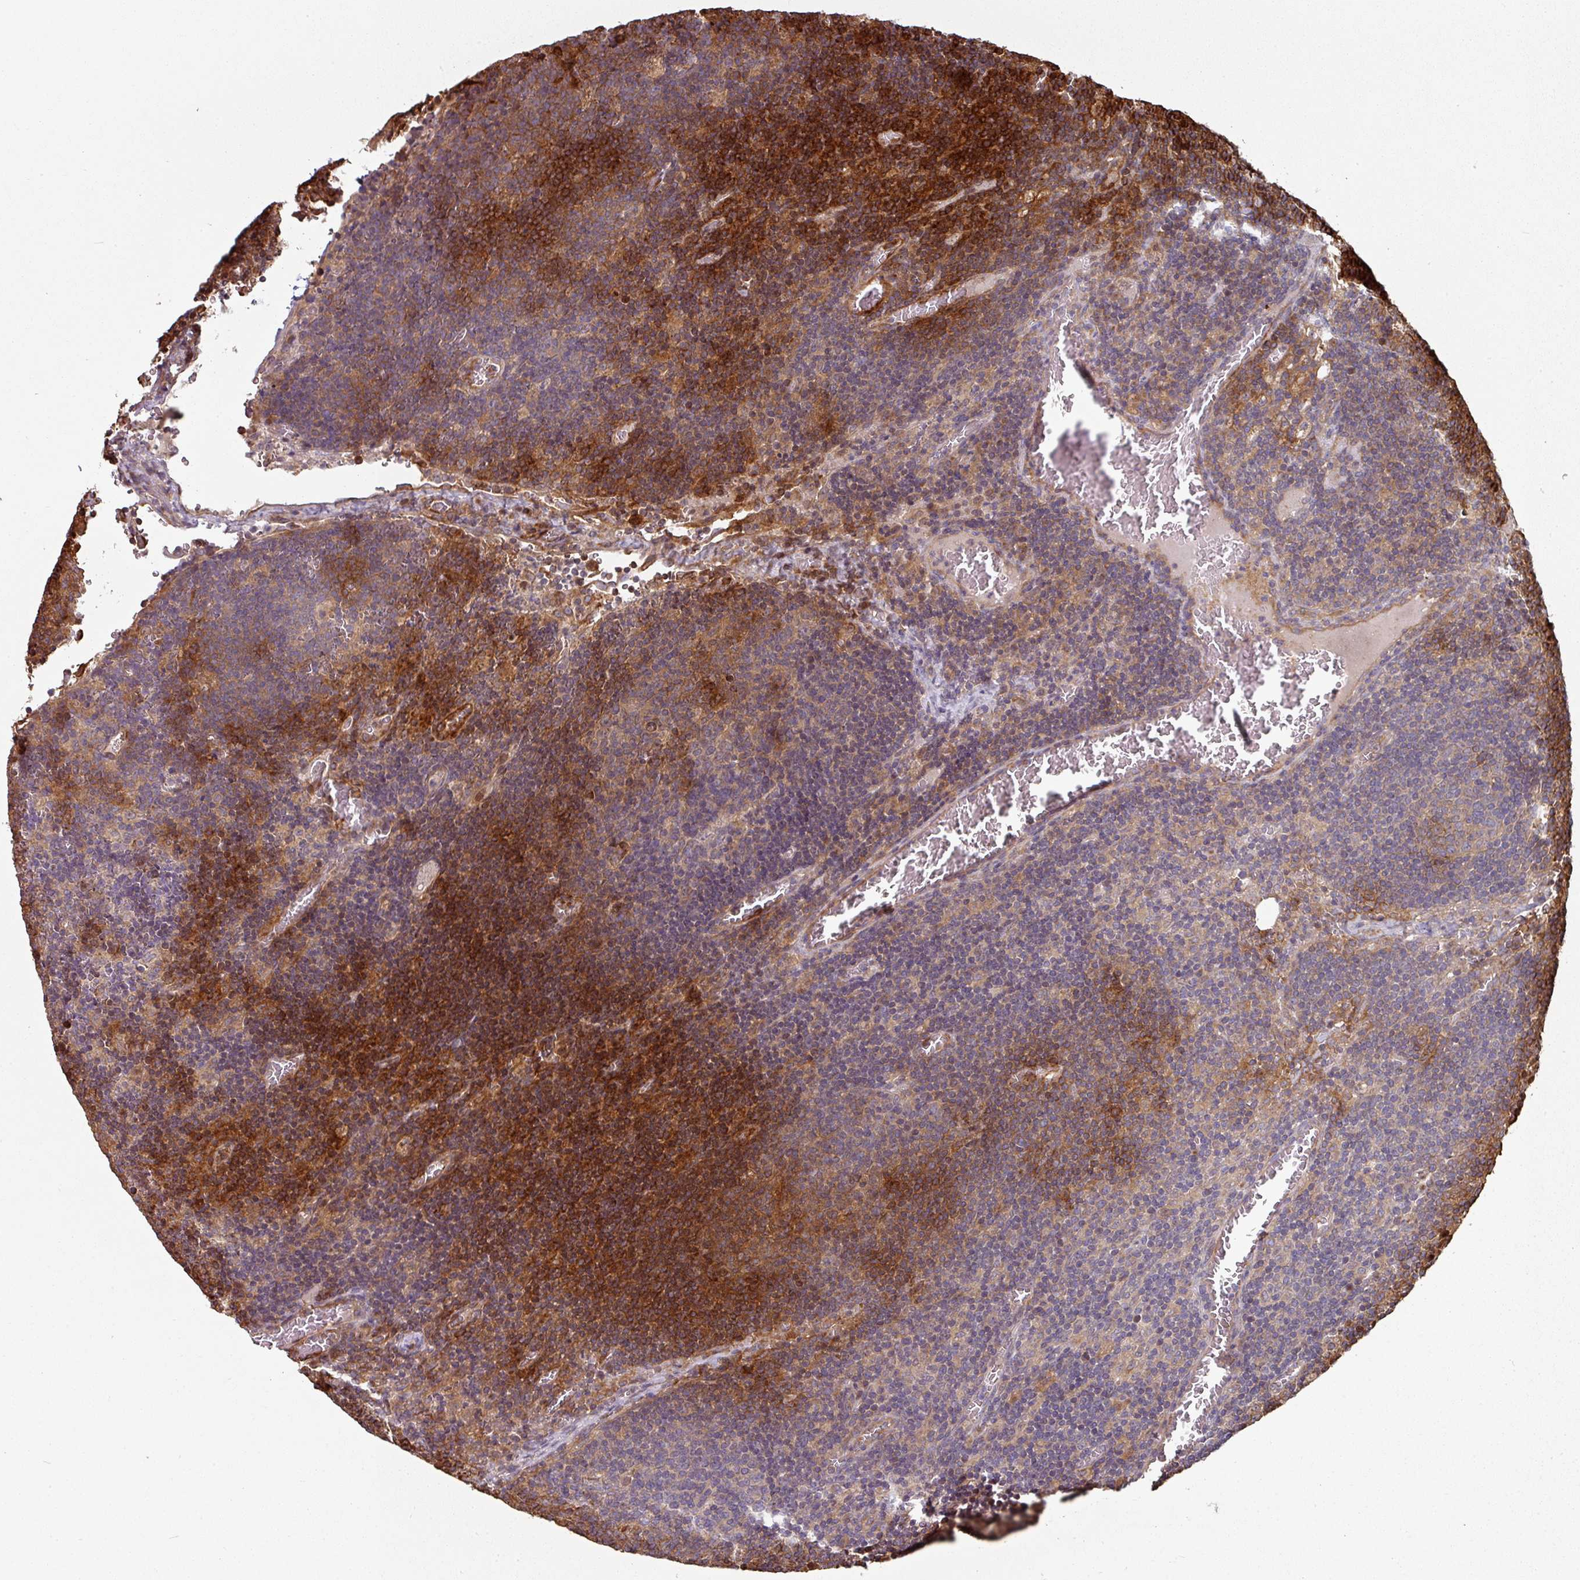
{"staining": {"intensity": "weak", "quantity": "25%-75%", "location": "cytoplasmic/membranous"}, "tissue": "lymph node", "cell_type": "Germinal center cells", "image_type": "normal", "snomed": [{"axis": "morphology", "description": "Normal tissue, NOS"}, {"axis": "topography", "description": "Lymph node"}], "caption": "A brown stain labels weak cytoplasmic/membranous expression of a protein in germinal center cells of unremarkable lymph node.", "gene": "SIK1", "patient": {"sex": "male", "age": 50}}